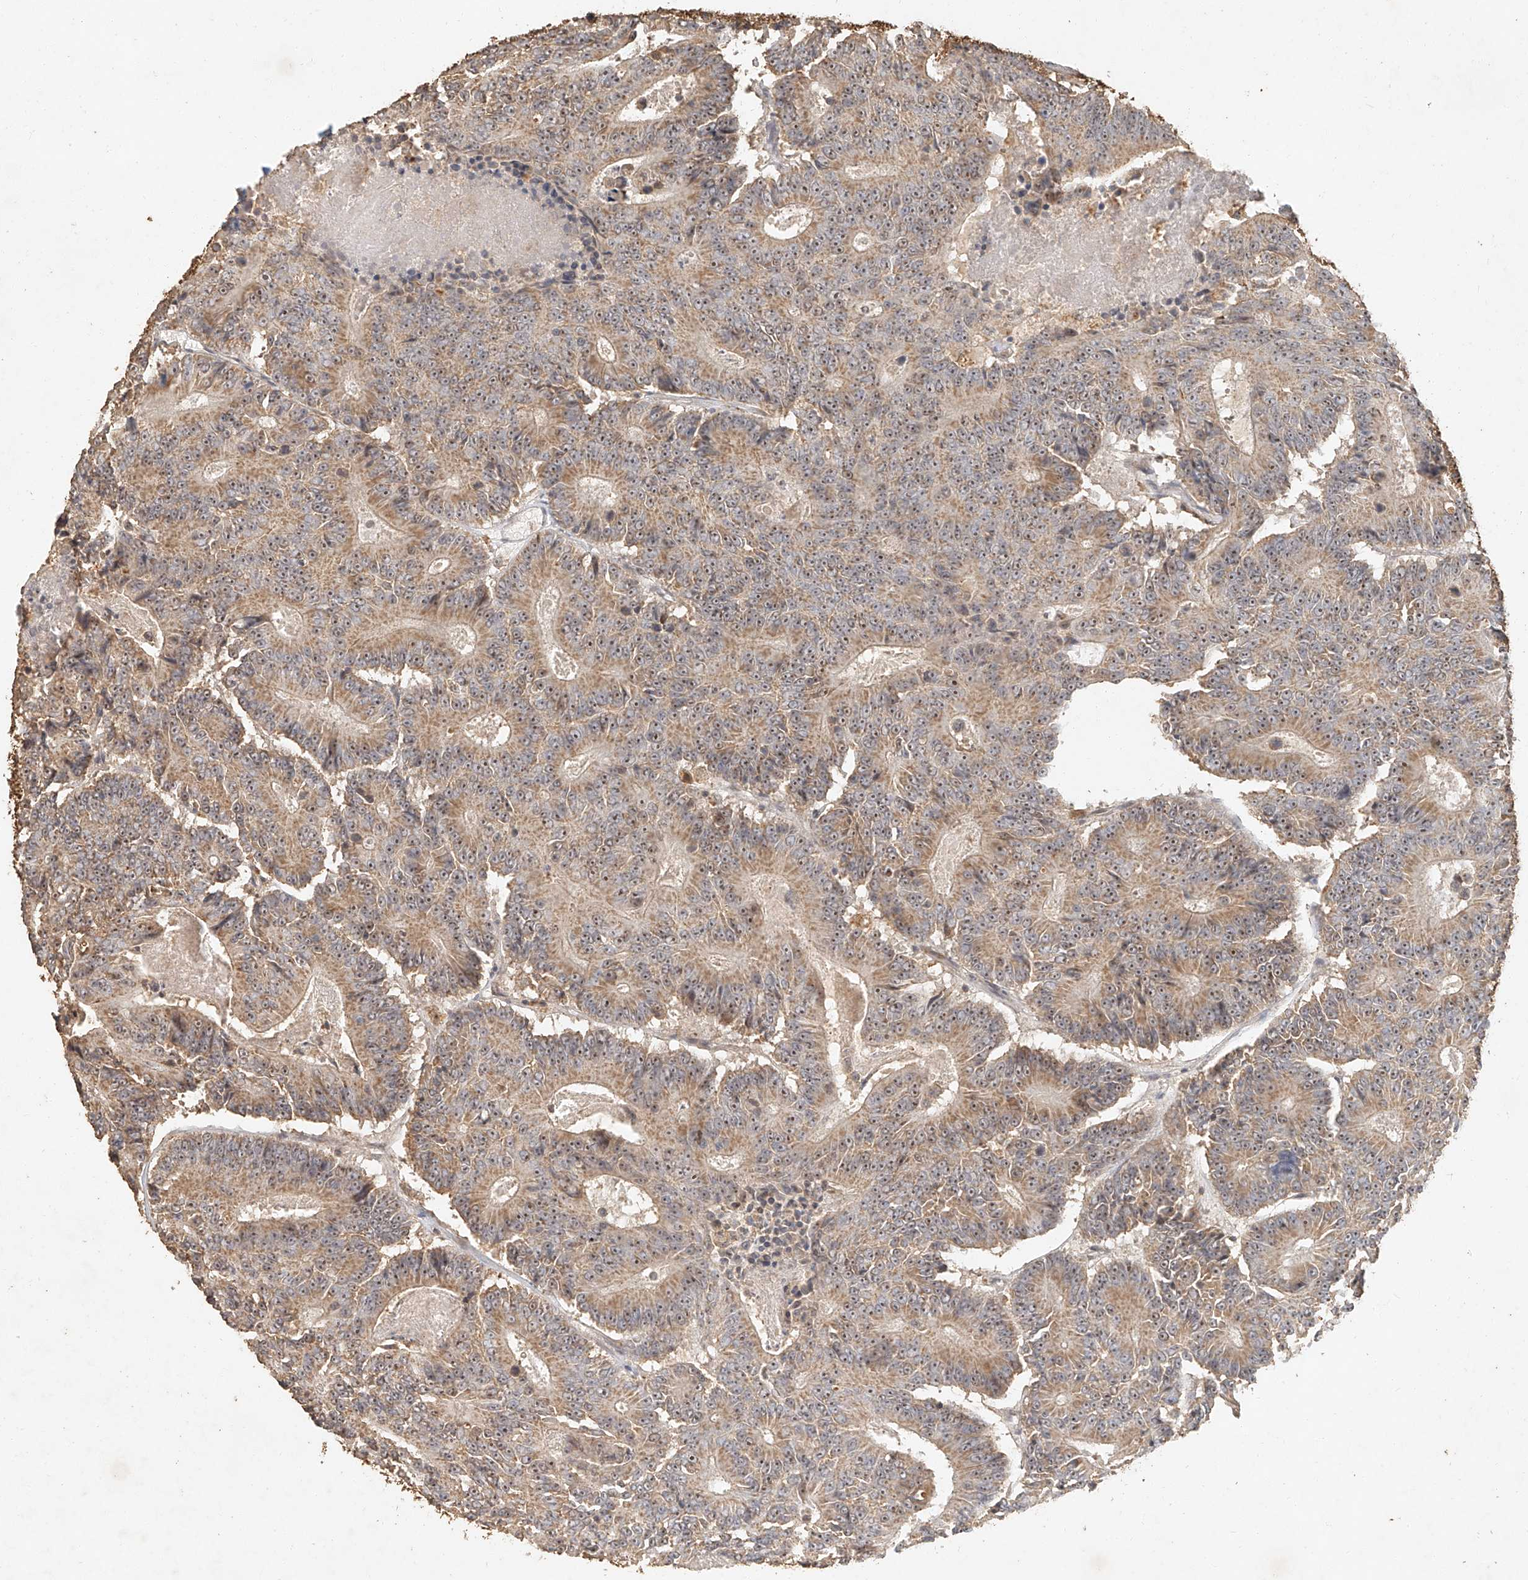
{"staining": {"intensity": "moderate", "quantity": ">75%", "location": "cytoplasmic/membranous,nuclear"}, "tissue": "colorectal cancer", "cell_type": "Tumor cells", "image_type": "cancer", "snomed": [{"axis": "morphology", "description": "Adenocarcinoma, NOS"}, {"axis": "topography", "description": "Colon"}], "caption": "Protein expression analysis of adenocarcinoma (colorectal) reveals moderate cytoplasmic/membranous and nuclear positivity in about >75% of tumor cells.", "gene": "CXorf58", "patient": {"sex": "male", "age": 83}}